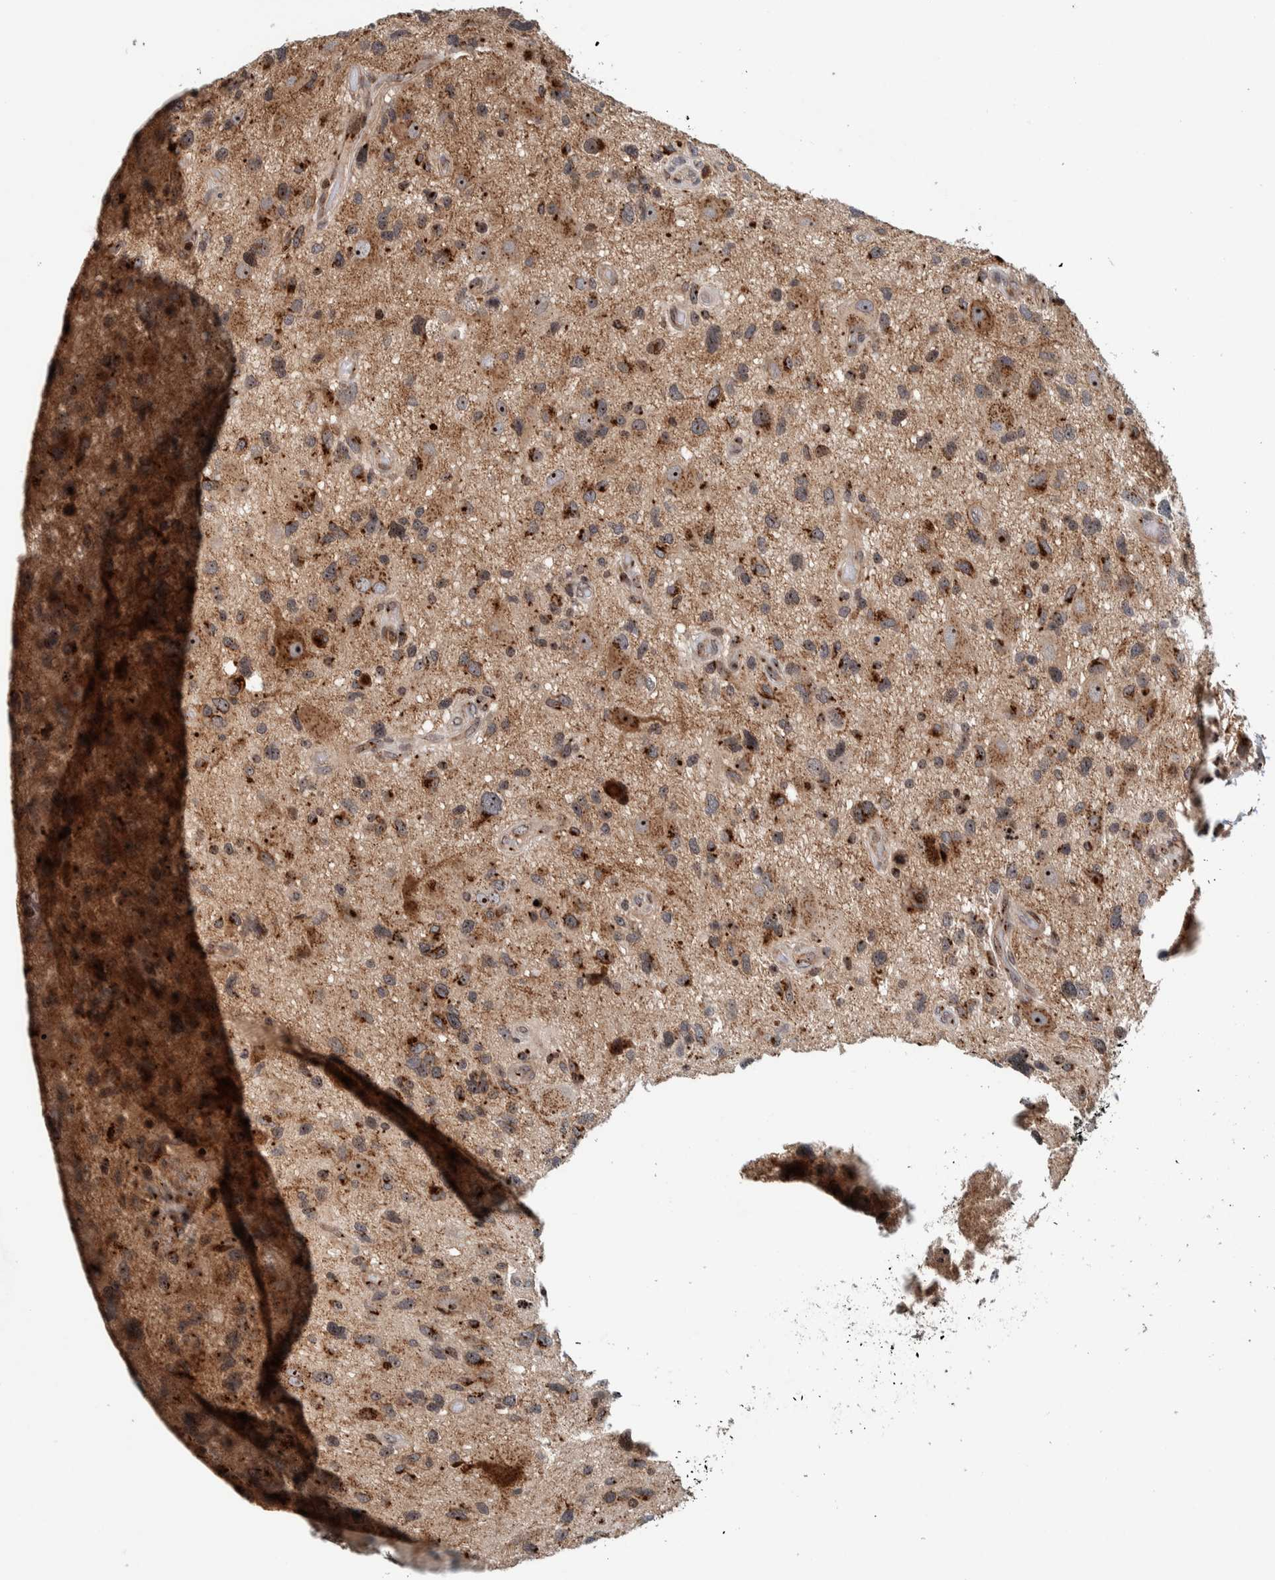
{"staining": {"intensity": "moderate", "quantity": ">75%", "location": "cytoplasmic/membranous,nuclear"}, "tissue": "glioma", "cell_type": "Tumor cells", "image_type": "cancer", "snomed": [{"axis": "morphology", "description": "Glioma, malignant, High grade"}, {"axis": "topography", "description": "Brain"}], "caption": "Glioma stained with a protein marker demonstrates moderate staining in tumor cells.", "gene": "CCDC182", "patient": {"sex": "male", "age": 33}}